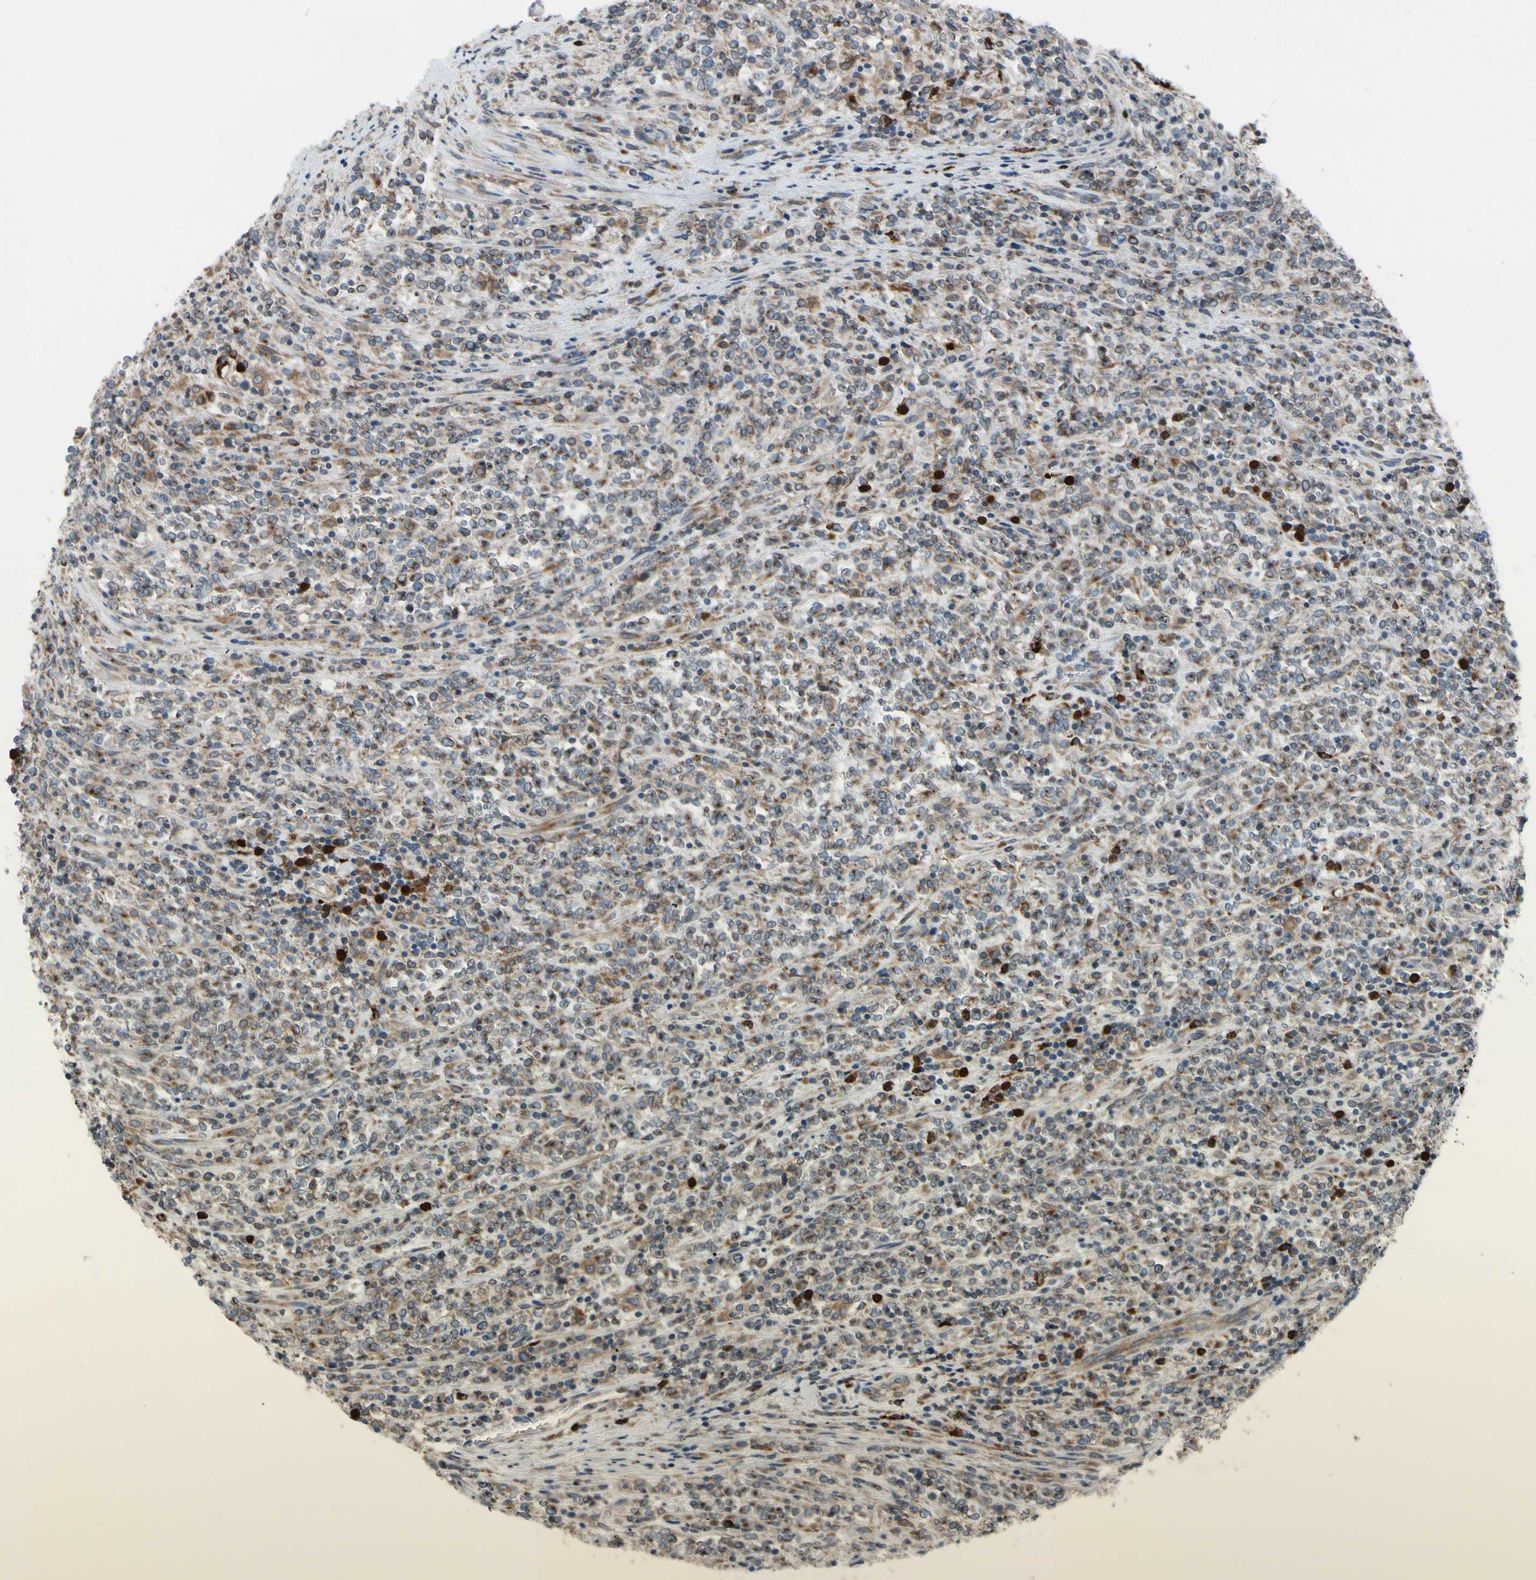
{"staining": {"intensity": "moderate", "quantity": "25%-75%", "location": "cytoplasmic/membranous"}, "tissue": "lymphoma", "cell_type": "Tumor cells", "image_type": "cancer", "snomed": [{"axis": "morphology", "description": "Malignant lymphoma, non-Hodgkin's type, High grade"}, {"axis": "topography", "description": "Soft tissue"}], "caption": "Approximately 25%-75% of tumor cells in lymphoma display moderate cytoplasmic/membranous protein expression as visualized by brown immunohistochemical staining.", "gene": "CLCC1", "patient": {"sex": "male", "age": 18}}